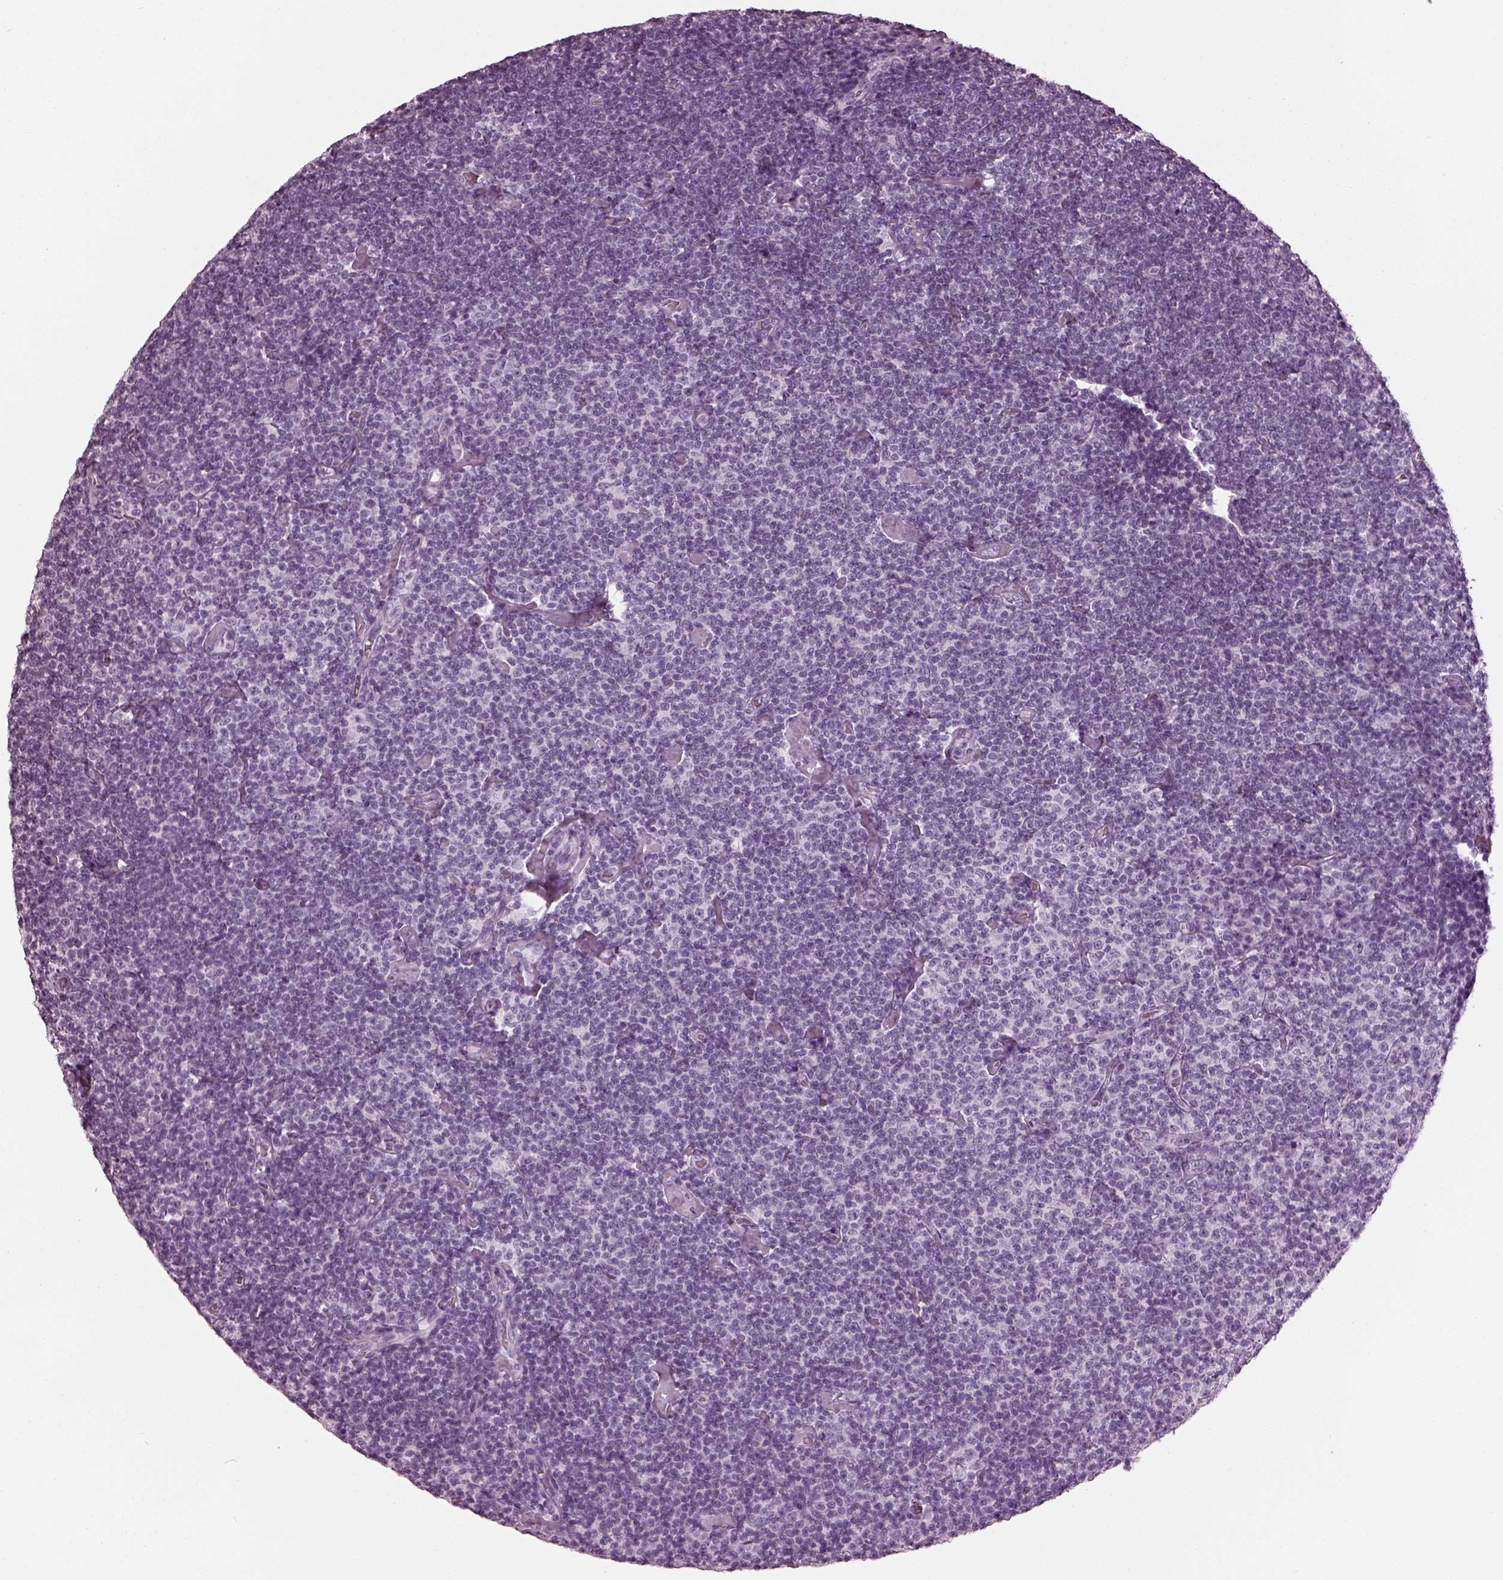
{"staining": {"intensity": "negative", "quantity": "none", "location": "none"}, "tissue": "lymphoma", "cell_type": "Tumor cells", "image_type": "cancer", "snomed": [{"axis": "morphology", "description": "Malignant lymphoma, non-Hodgkin's type, Low grade"}, {"axis": "topography", "description": "Lymph node"}], "caption": "Tumor cells are negative for brown protein staining in lymphoma.", "gene": "TCHHL1", "patient": {"sex": "male", "age": 81}}